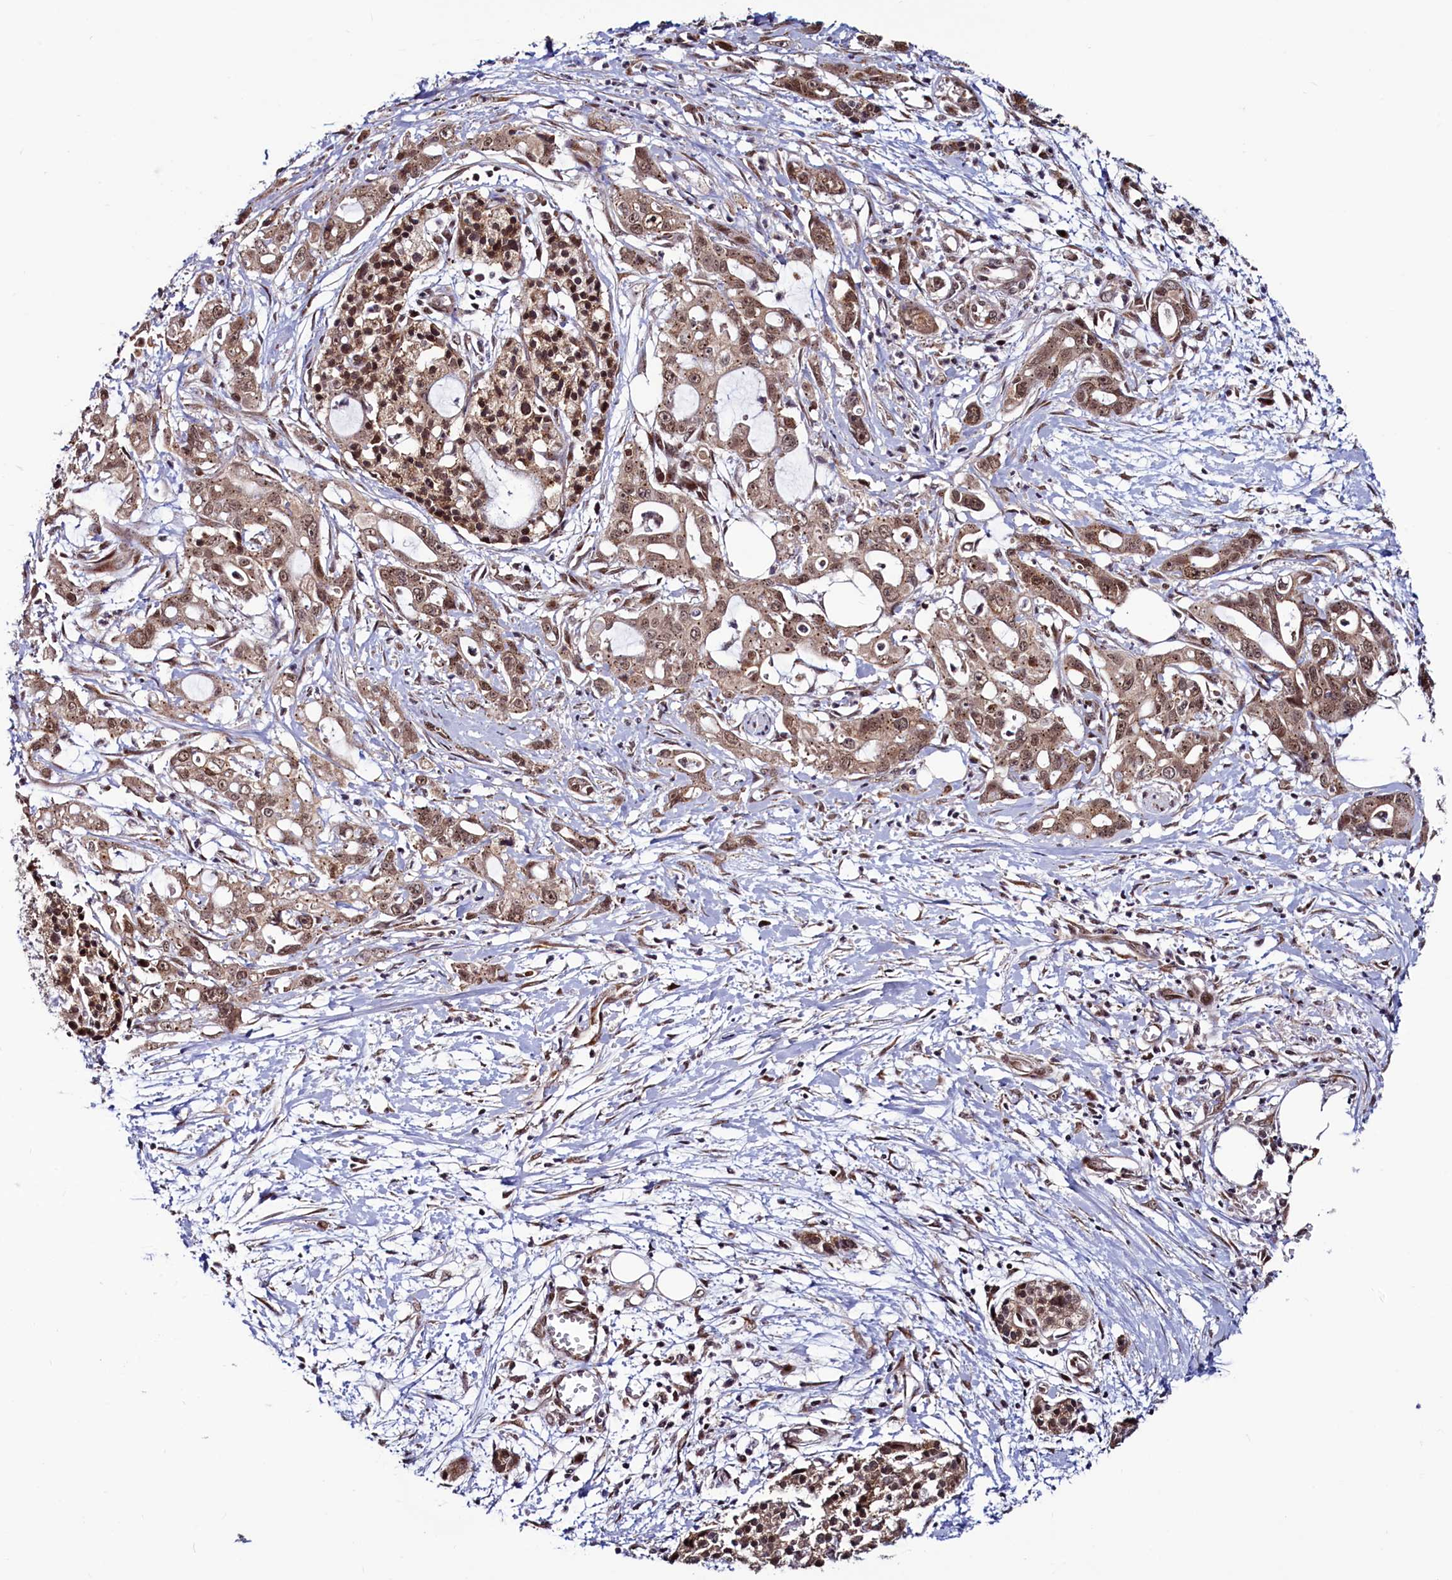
{"staining": {"intensity": "moderate", "quantity": ">75%", "location": "cytoplasmic/membranous,nuclear"}, "tissue": "pancreatic cancer", "cell_type": "Tumor cells", "image_type": "cancer", "snomed": [{"axis": "morphology", "description": "Adenocarcinoma, NOS"}, {"axis": "topography", "description": "Pancreas"}], "caption": "Immunohistochemistry image of human adenocarcinoma (pancreatic) stained for a protein (brown), which shows medium levels of moderate cytoplasmic/membranous and nuclear expression in approximately >75% of tumor cells.", "gene": "SEC24C", "patient": {"sex": "male", "age": 68}}